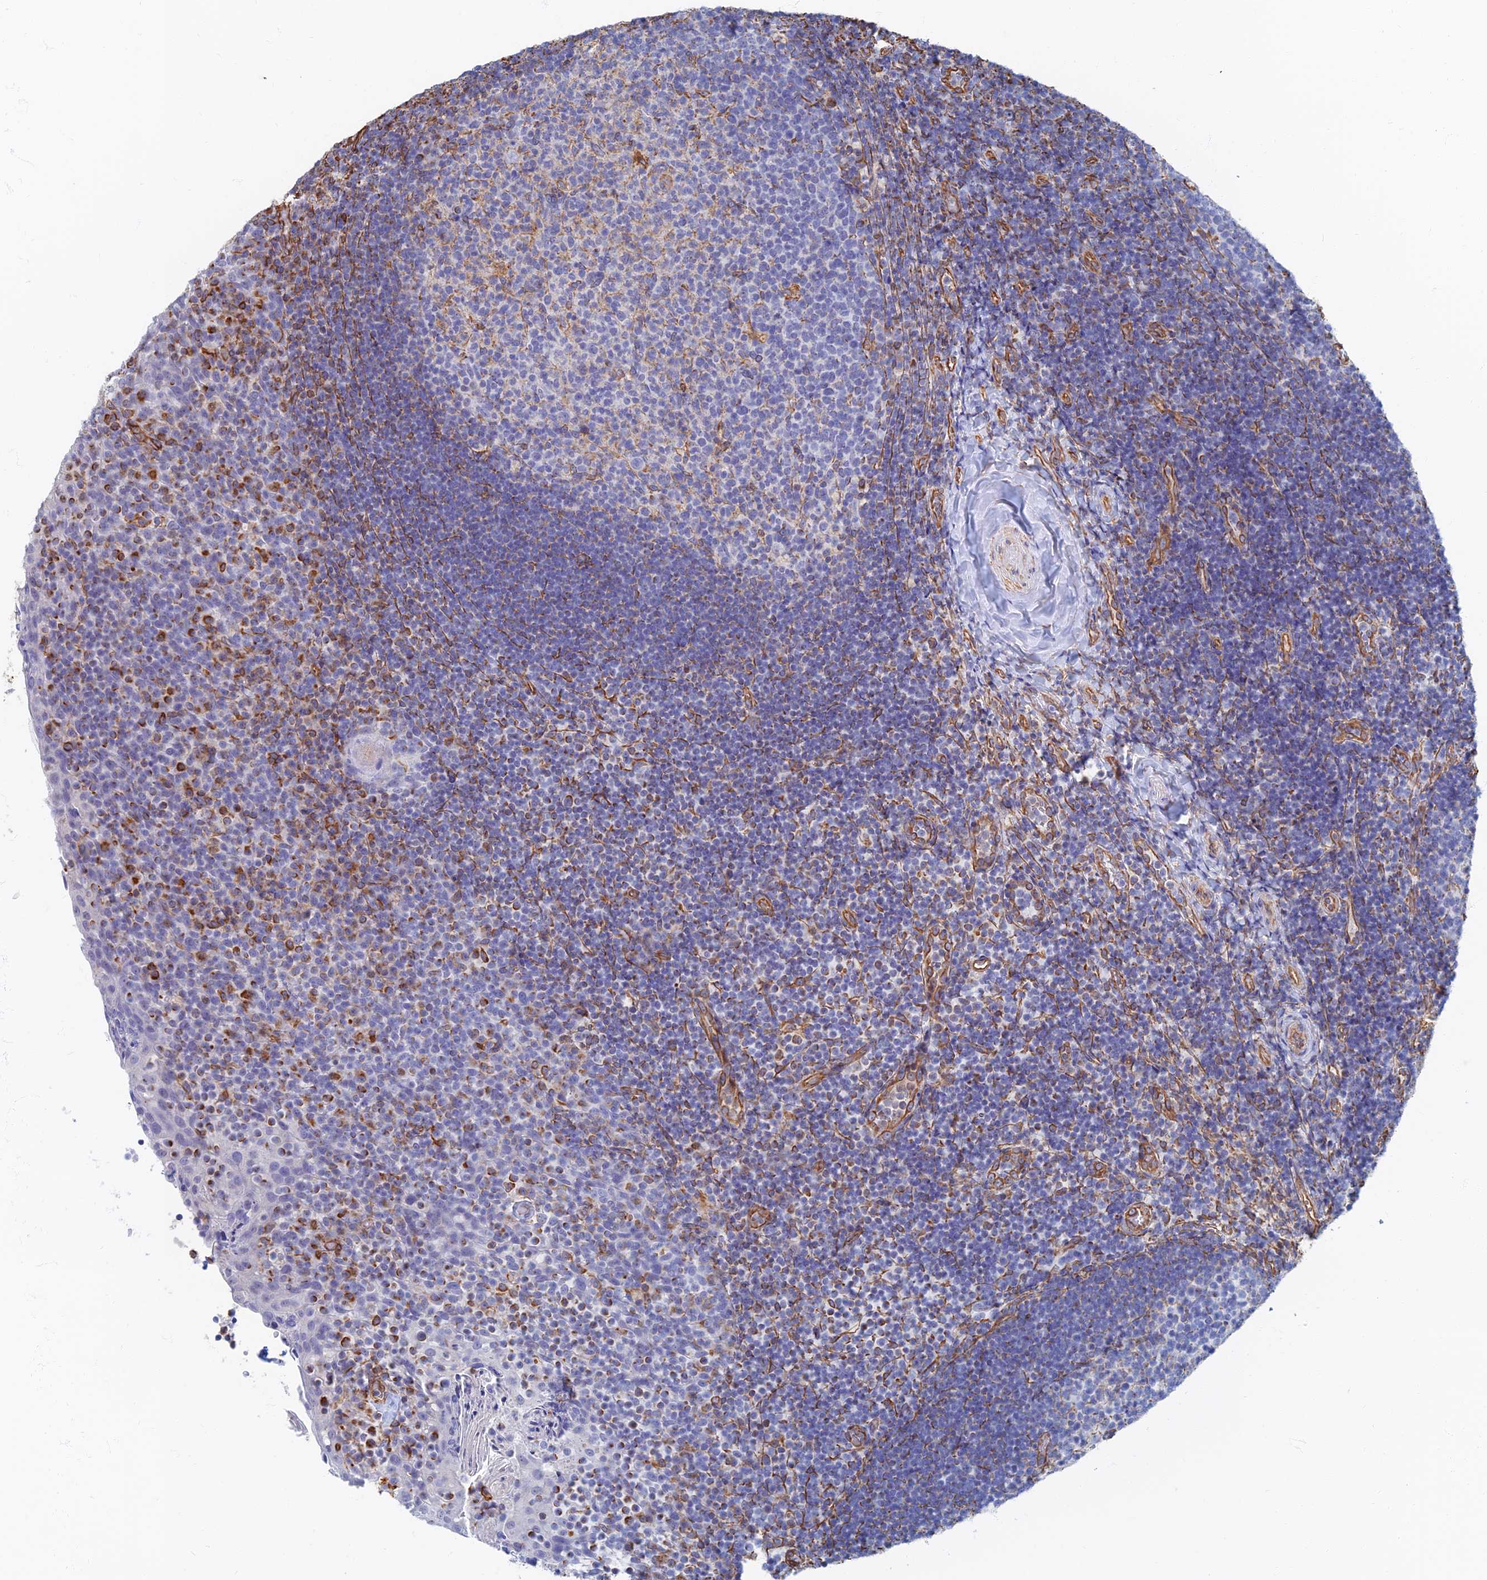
{"staining": {"intensity": "negative", "quantity": "none", "location": "none"}, "tissue": "tonsil", "cell_type": "Germinal center cells", "image_type": "normal", "snomed": [{"axis": "morphology", "description": "Normal tissue, NOS"}, {"axis": "topography", "description": "Tonsil"}], "caption": "A high-resolution histopathology image shows immunohistochemistry staining of unremarkable tonsil, which exhibits no significant expression in germinal center cells. The staining was performed using DAB to visualize the protein expression in brown, while the nuclei were stained in blue with hematoxylin (Magnification: 20x).", "gene": "RMC1", "patient": {"sex": "female", "age": 10}}